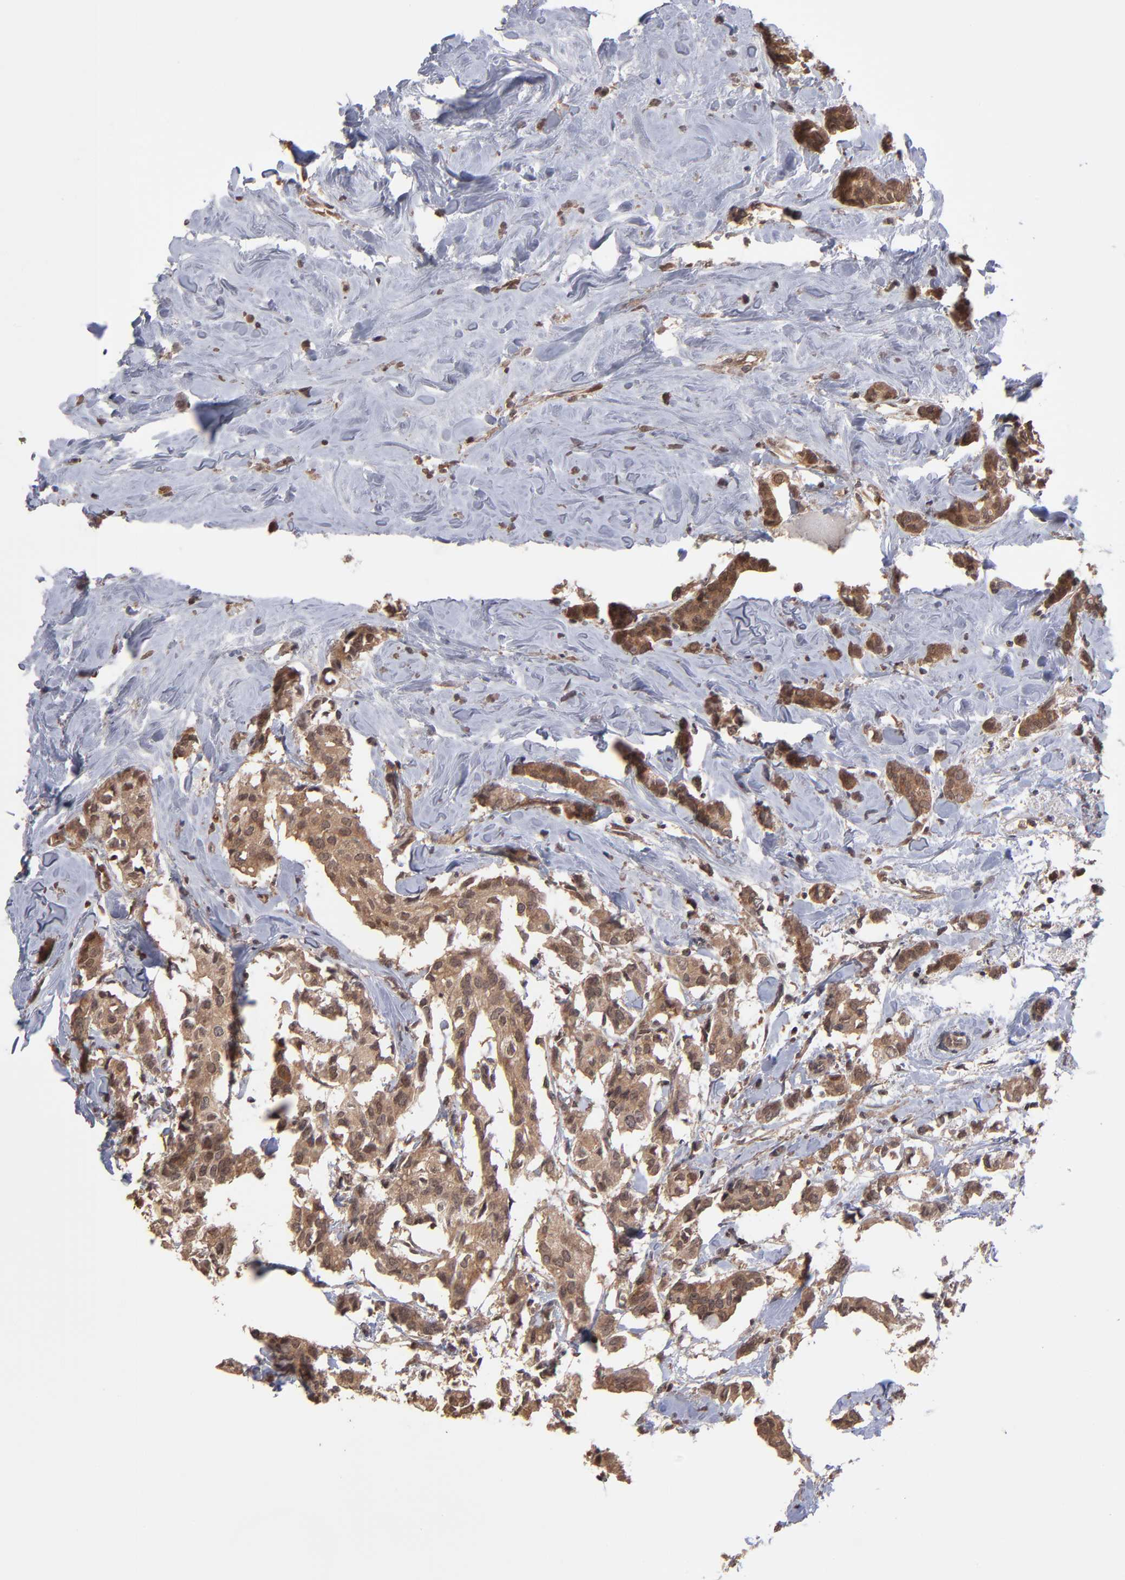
{"staining": {"intensity": "moderate", "quantity": ">75%", "location": "cytoplasmic/membranous"}, "tissue": "breast cancer", "cell_type": "Tumor cells", "image_type": "cancer", "snomed": [{"axis": "morphology", "description": "Duct carcinoma"}, {"axis": "topography", "description": "Breast"}], "caption": "Immunohistochemistry (IHC) image of neoplastic tissue: human breast intraductal carcinoma stained using immunohistochemistry (IHC) demonstrates medium levels of moderate protein expression localized specifically in the cytoplasmic/membranous of tumor cells, appearing as a cytoplasmic/membranous brown color.", "gene": "UBE2L6", "patient": {"sex": "female", "age": 84}}